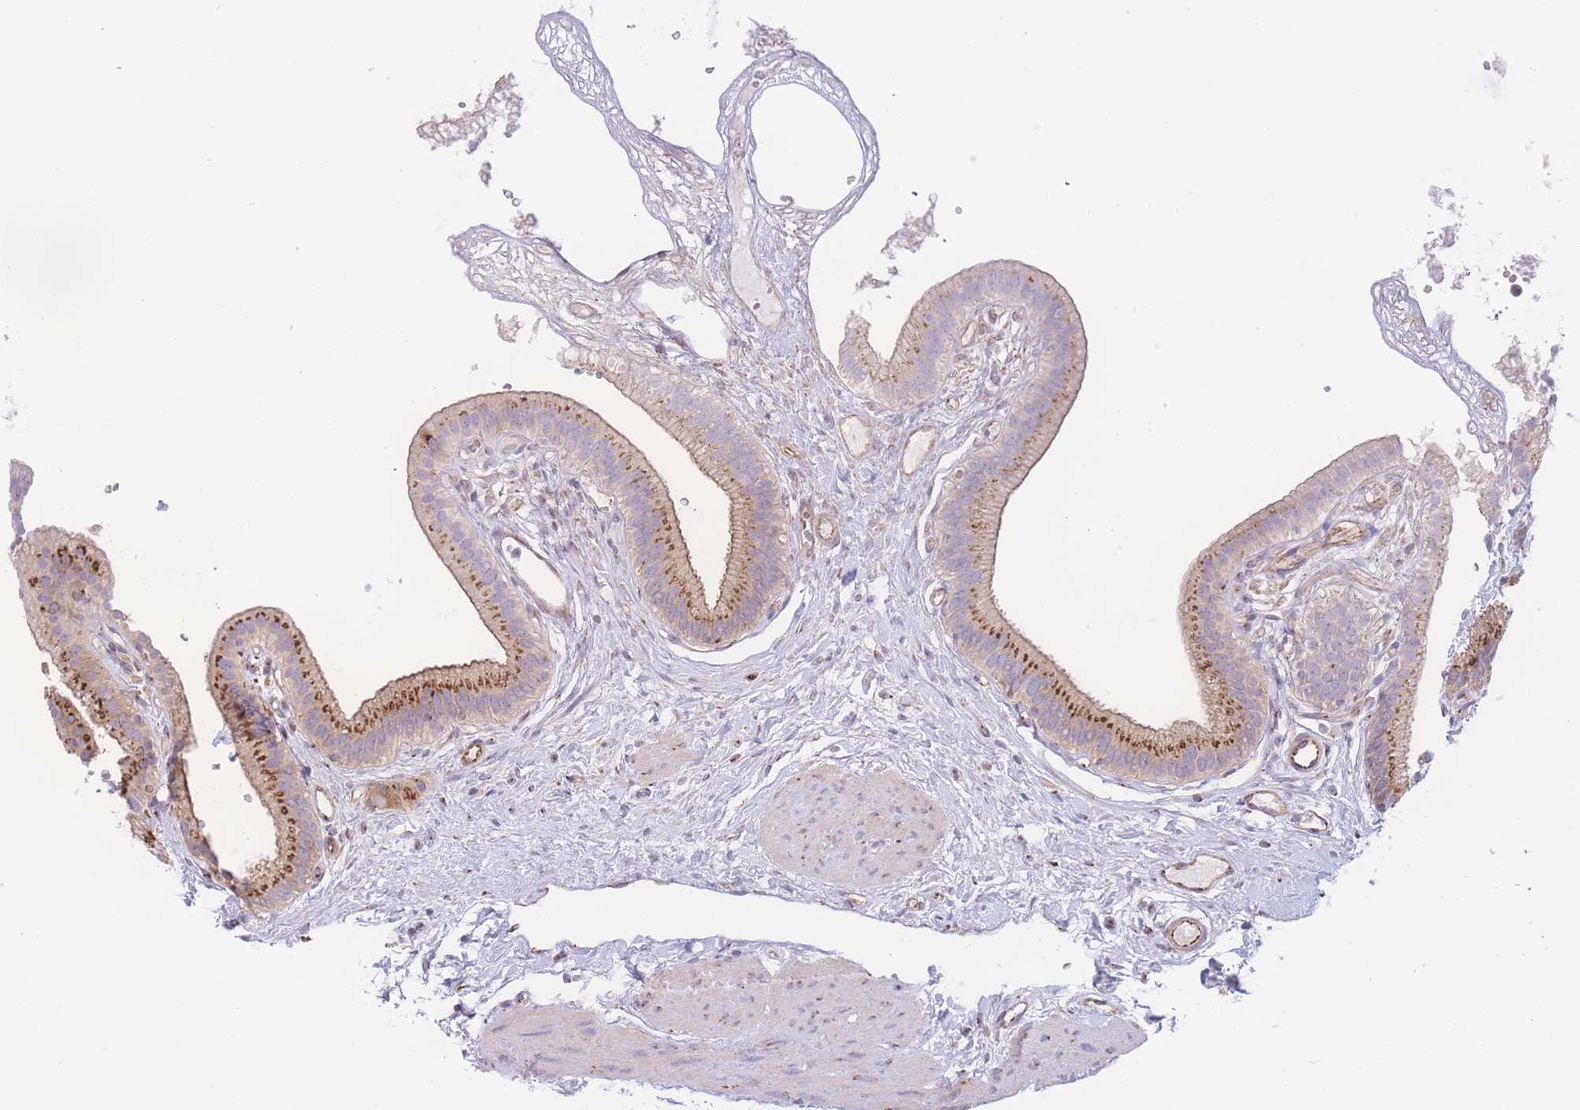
{"staining": {"intensity": "moderate", "quantity": ">75%", "location": "cytoplasmic/membranous"}, "tissue": "gallbladder", "cell_type": "Glandular cells", "image_type": "normal", "snomed": [{"axis": "morphology", "description": "Normal tissue, NOS"}, {"axis": "topography", "description": "Gallbladder"}], "caption": "A medium amount of moderate cytoplasmic/membranous staining is identified in approximately >75% of glandular cells in unremarkable gallbladder.", "gene": "GOLM2", "patient": {"sex": "female", "age": 54}}